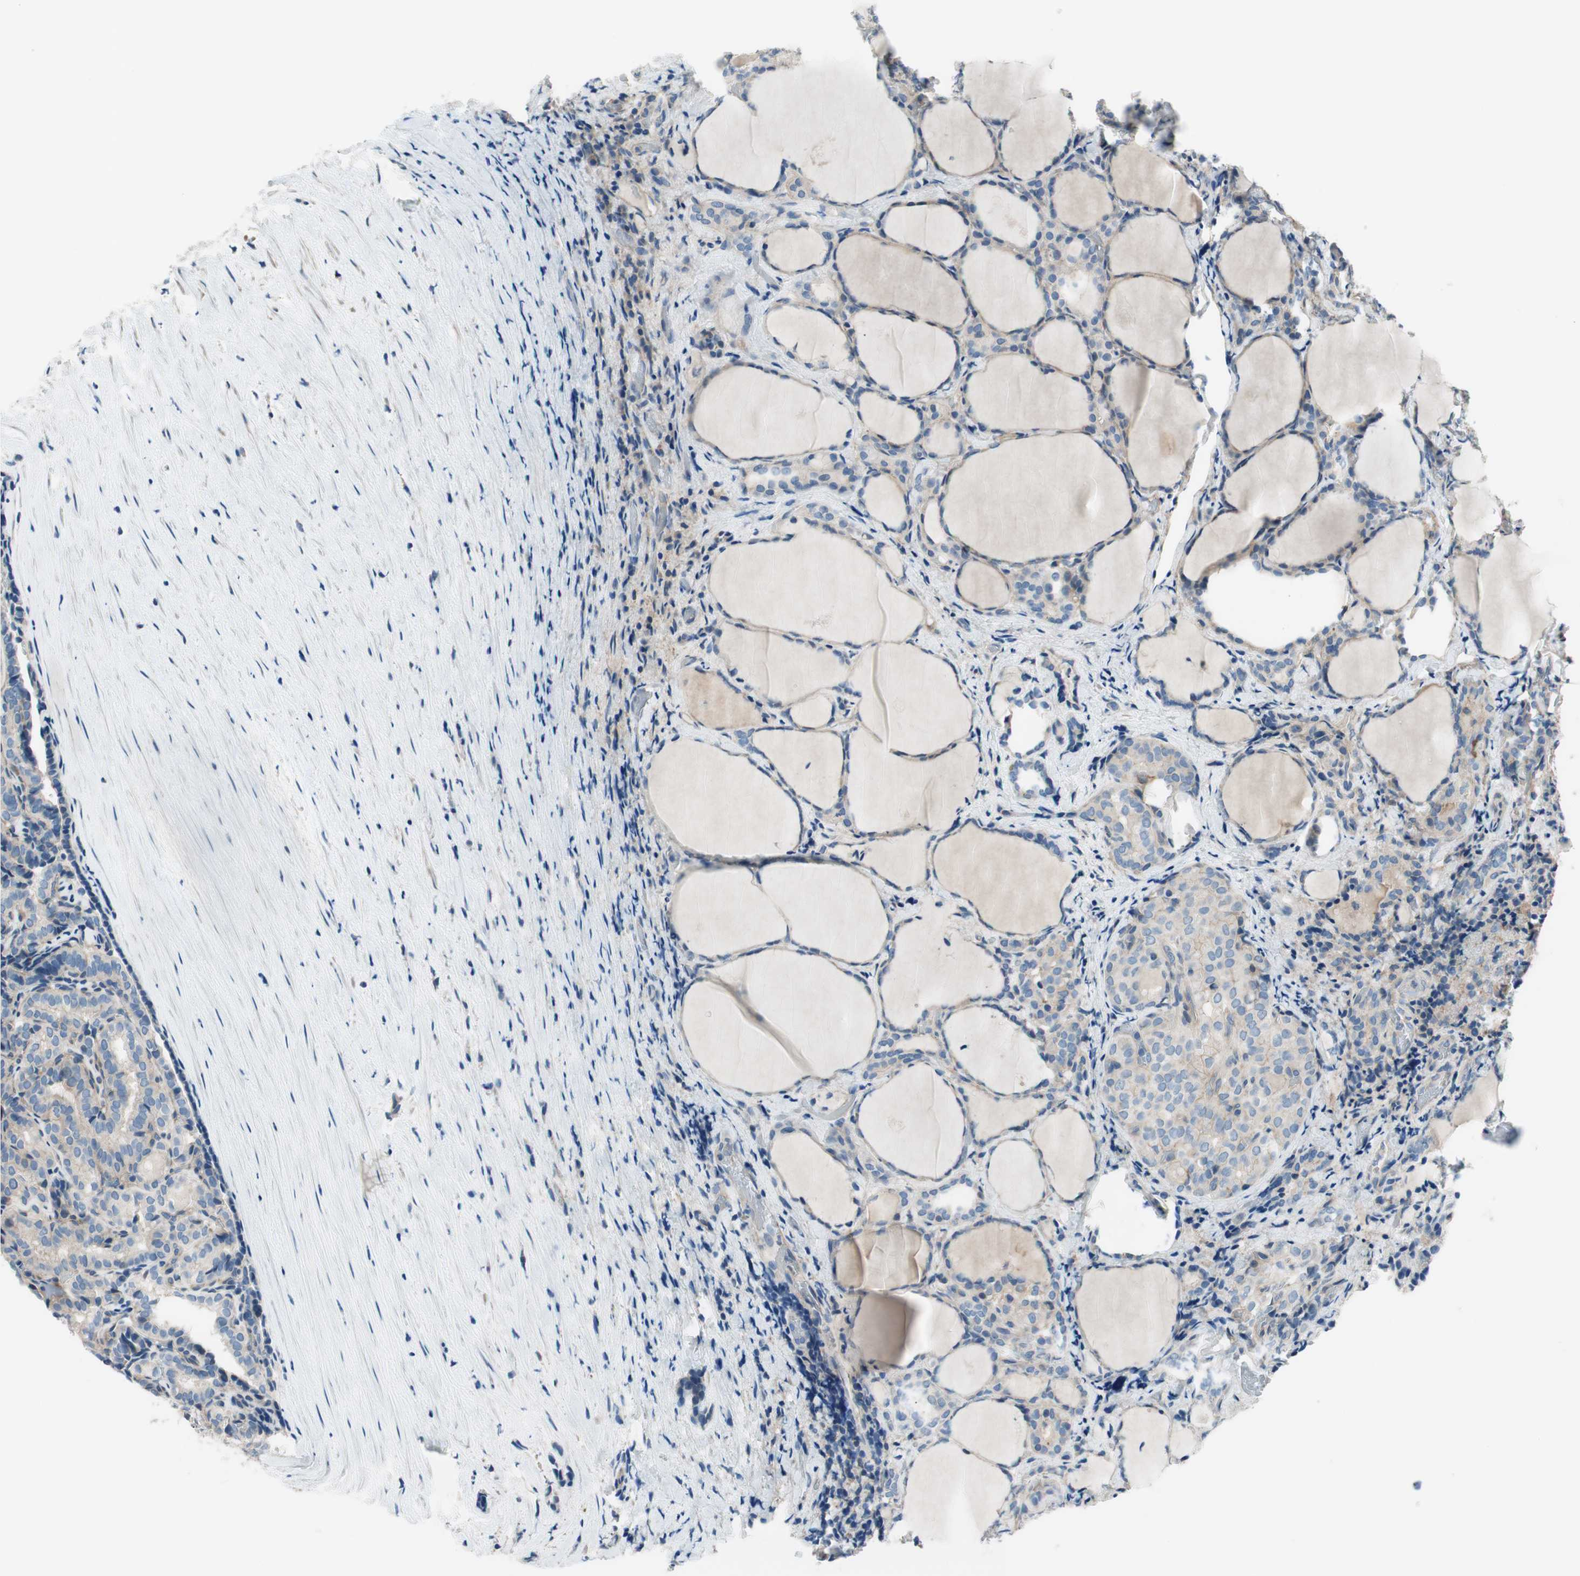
{"staining": {"intensity": "negative", "quantity": "none", "location": "none"}, "tissue": "thyroid cancer", "cell_type": "Tumor cells", "image_type": "cancer", "snomed": [{"axis": "morphology", "description": "Normal tissue, NOS"}, {"axis": "morphology", "description": "Papillary adenocarcinoma, NOS"}, {"axis": "topography", "description": "Thyroid gland"}], "caption": "IHC micrograph of thyroid cancer (papillary adenocarcinoma) stained for a protein (brown), which demonstrates no positivity in tumor cells.", "gene": "CALML3", "patient": {"sex": "female", "age": 30}}